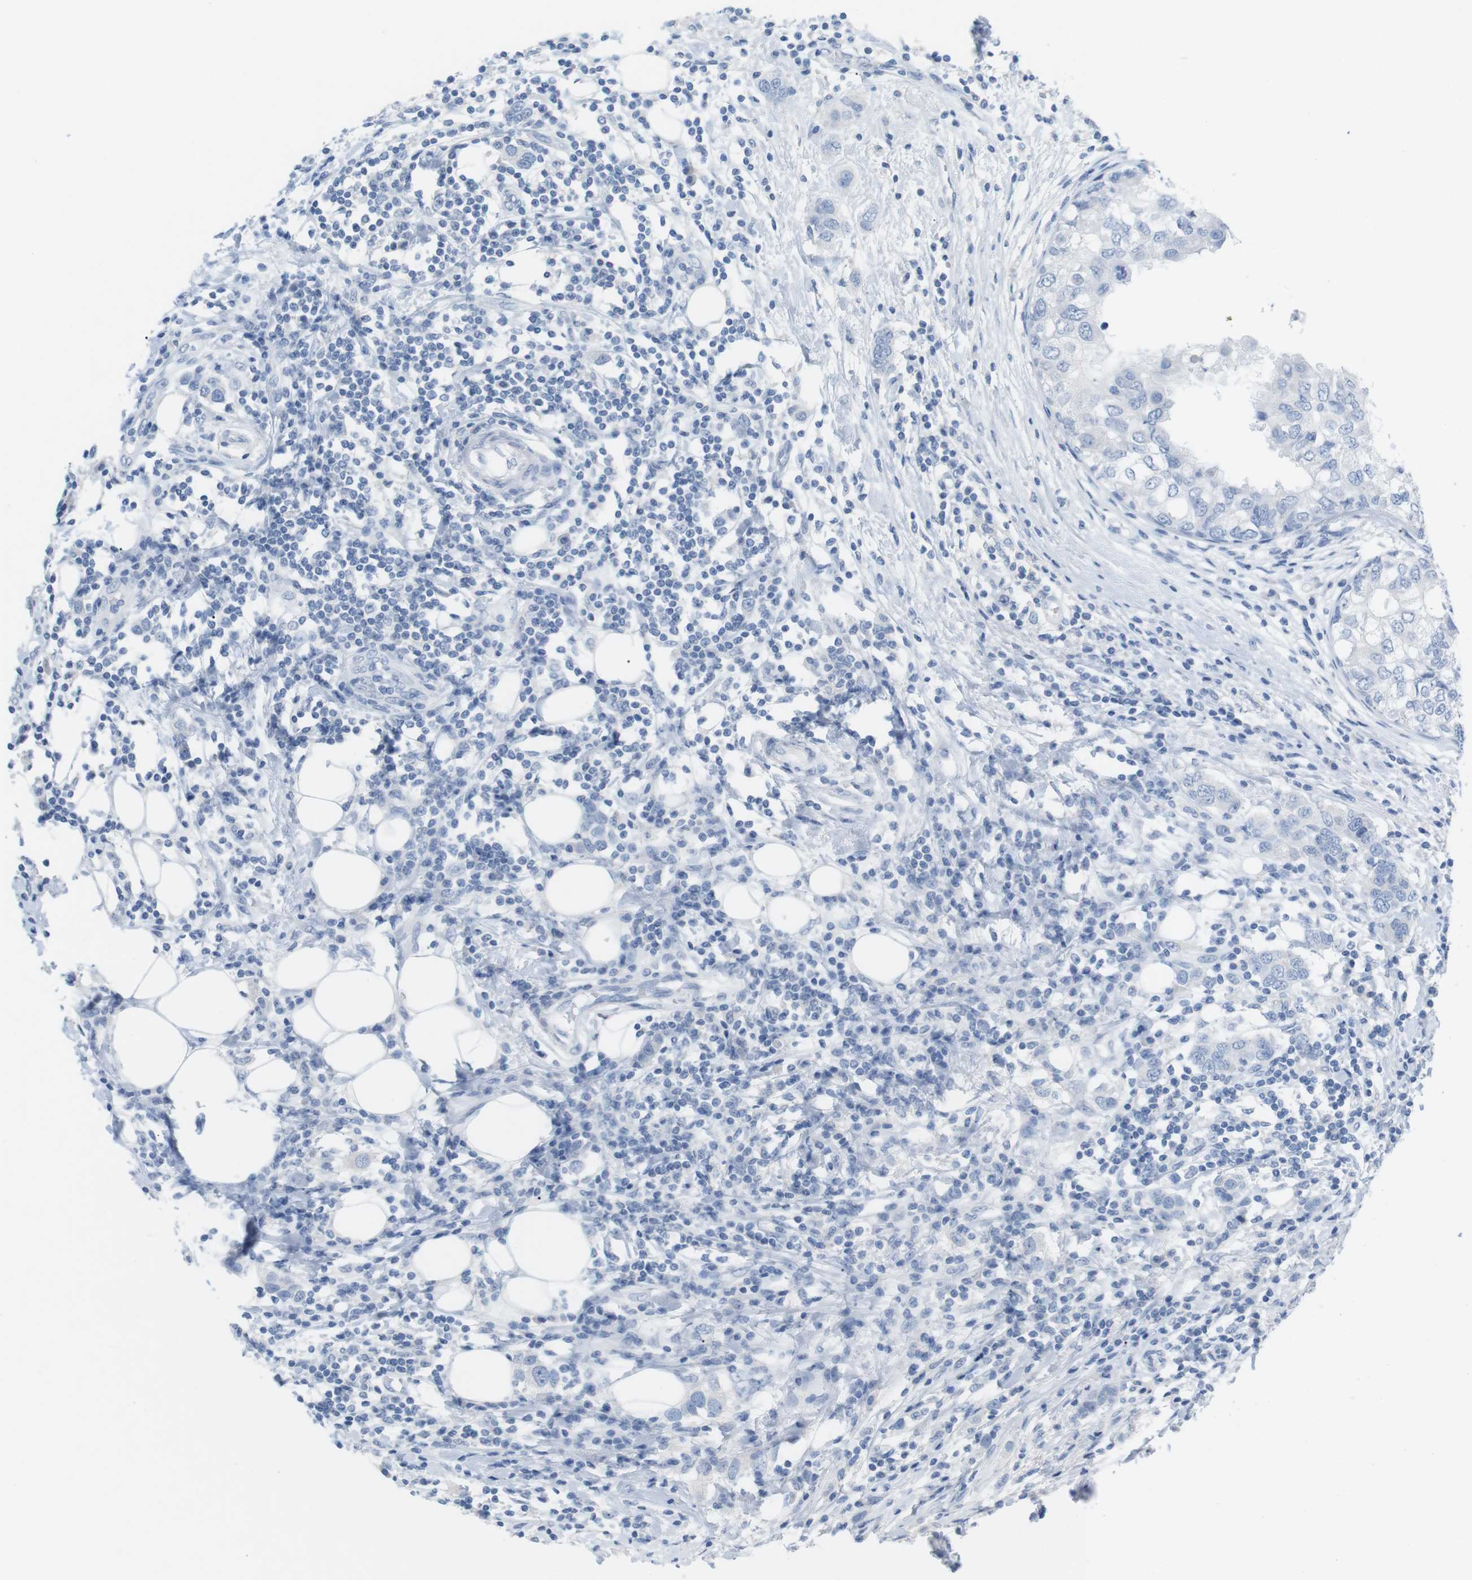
{"staining": {"intensity": "negative", "quantity": "none", "location": "none"}, "tissue": "breast cancer", "cell_type": "Tumor cells", "image_type": "cancer", "snomed": [{"axis": "morphology", "description": "Duct carcinoma"}, {"axis": "topography", "description": "Breast"}], "caption": "Breast infiltrating ductal carcinoma was stained to show a protein in brown. There is no significant expression in tumor cells.", "gene": "HBG2", "patient": {"sex": "female", "age": 50}}